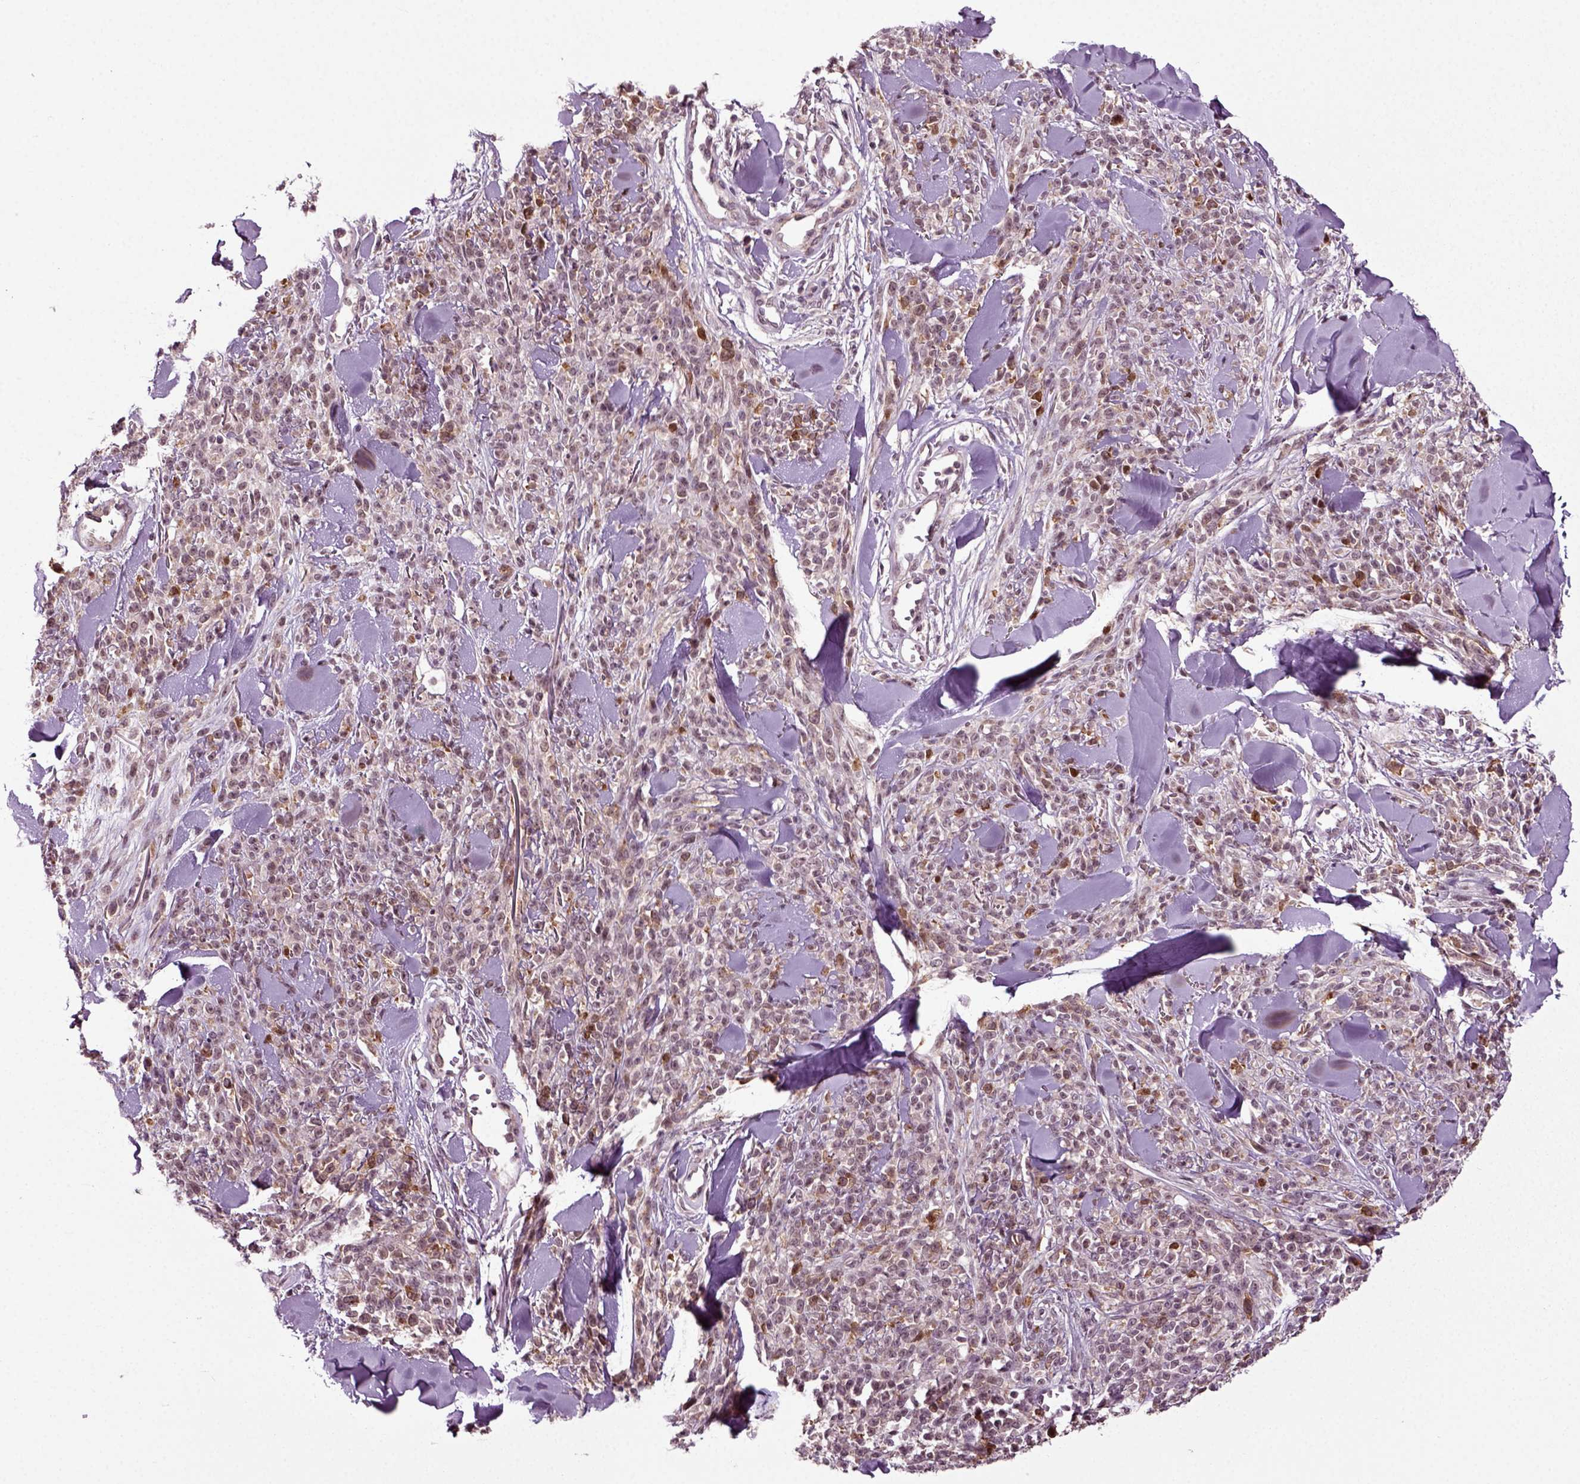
{"staining": {"intensity": "strong", "quantity": "<25%", "location": "cytoplasmic/membranous"}, "tissue": "melanoma", "cell_type": "Tumor cells", "image_type": "cancer", "snomed": [{"axis": "morphology", "description": "Malignant melanoma, NOS"}, {"axis": "topography", "description": "Skin"}, {"axis": "topography", "description": "Skin of trunk"}], "caption": "Melanoma was stained to show a protein in brown. There is medium levels of strong cytoplasmic/membranous staining in approximately <25% of tumor cells. The protein is stained brown, and the nuclei are stained in blue (DAB IHC with brightfield microscopy, high magnification).", "gene": "KNSTRN", "patient": {"sex": "male", "age": 74}}